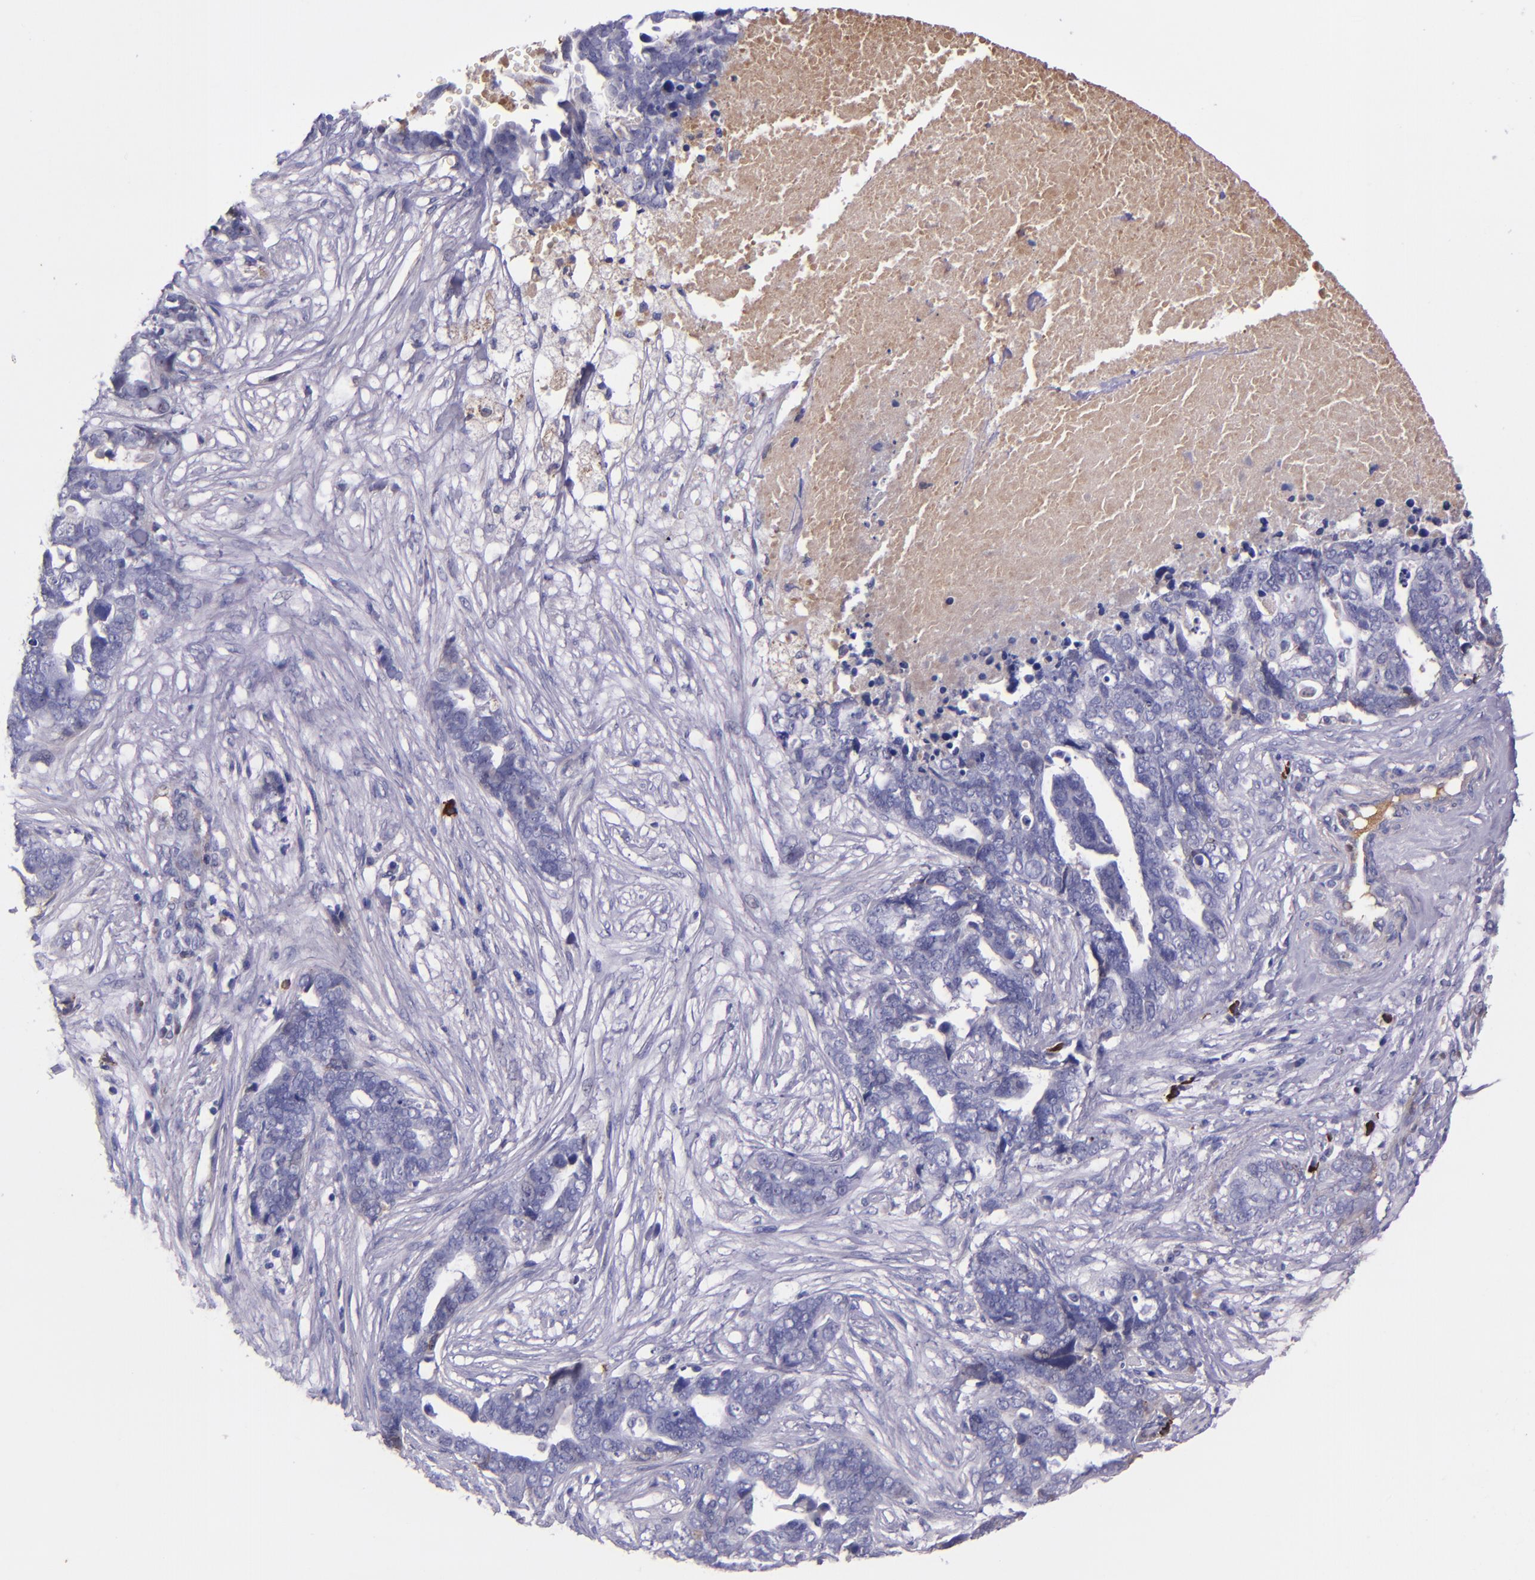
{"staining": {"intensity": "negative", "quantity": "none", "location": "none"}, "tissue": "ovarian cancer", "cell_type": "Tumor cells", "image_type": "cancer", "snomed": [{"axis": "morphology", "description": "Normal tissue, NOS"}, {"axis": "morphology", "description": "Cystadenocarcinoma, serous, NOS"}, {"axis": "topography", "description": "Fallopian tube"}, {"axis": "topography", "description": "Ovary"}], "caption": "The photomicrograph displays no significant positivity in tumor cells of serous cystadenocarcinoma (ovarian).", "gene": "KNG1", "patient": {"sex": "female", "age": 56}}